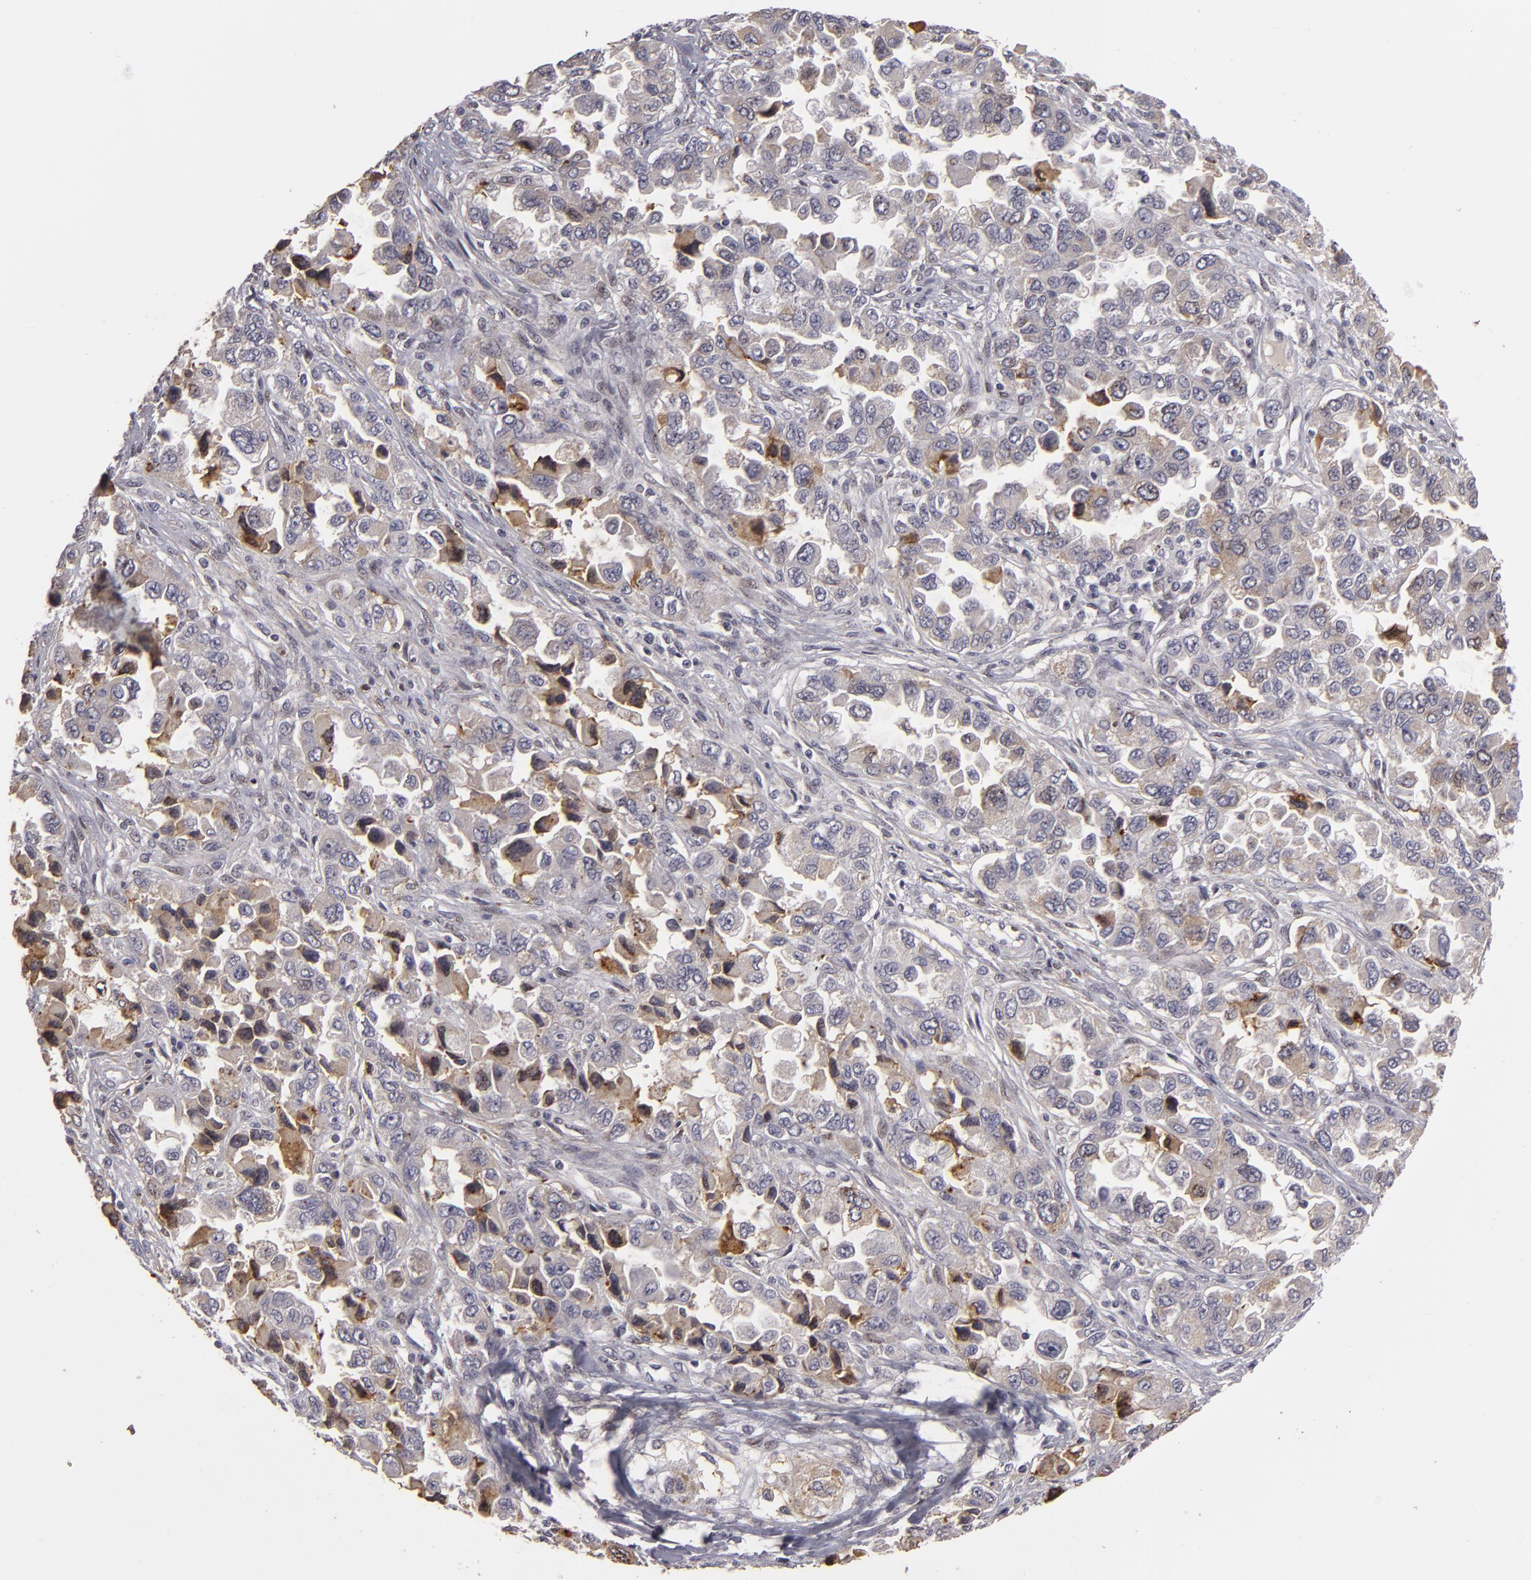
{"staining": {"intensity": "moderate", "quantity": "25%-75%", "location": "cytoplasmic/membranous"}, "tissue": "ovarian cancer", "cell_type": "Tumor cells", "image_type": "cancer", "snomed": [{"axis": "morphology", "description": "Cystadenocarcinoma, serous, NOS"}, {"axis": "topography", "description": "Ovary"}], "caption": "Protein staining of ovarian cancer tissue exhibits moderate cytoplasmic/membranous staining in approximately 25%-75% of tumor cells.", "gene": "EFS", "patient": {"sex": "female", "age": 84}}